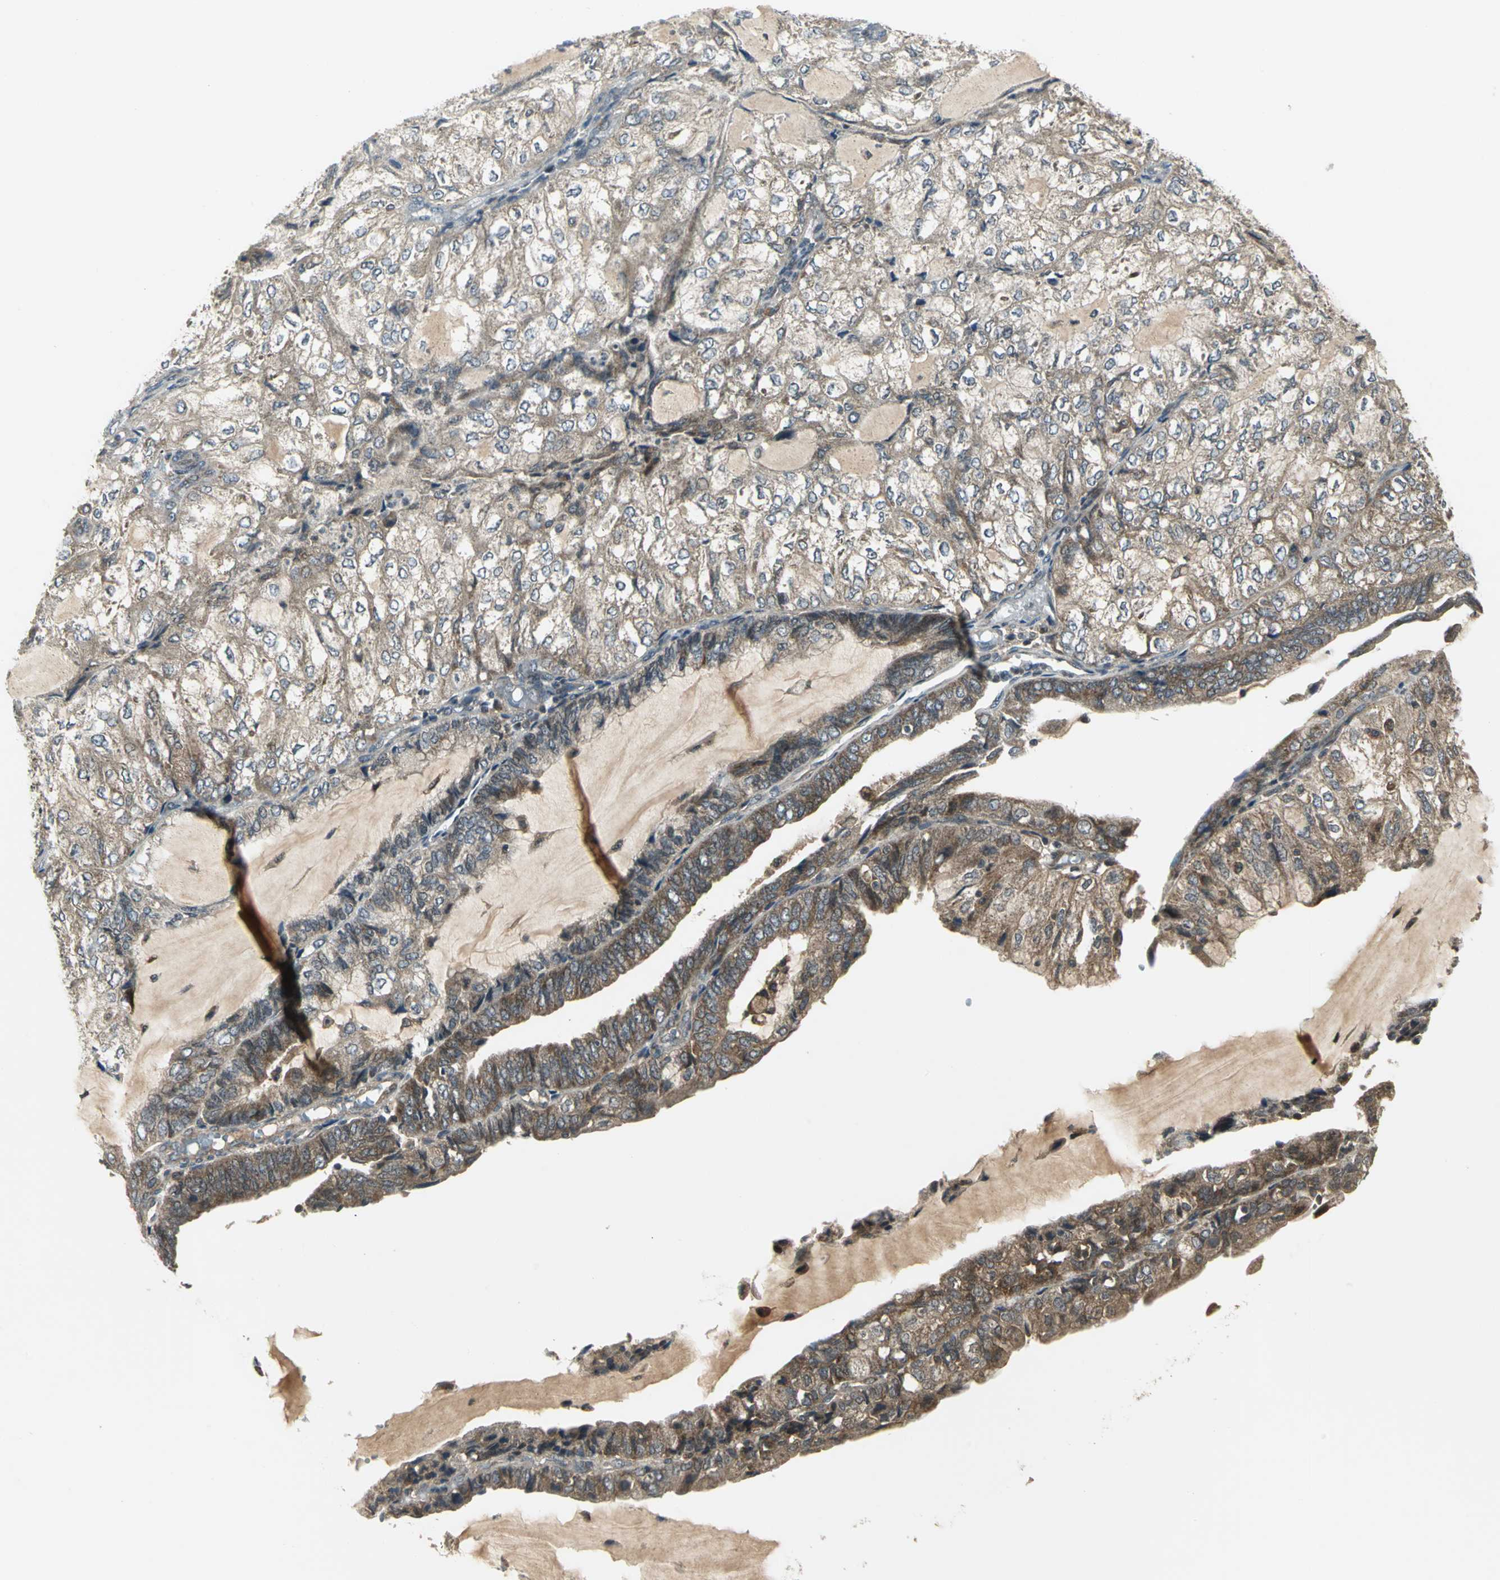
{"staining": {"intensity": "weak", "quantity": ">75%", "location": "cytoplasmic/membranous"}, "tissue": "endometrial cancer", "cell_type": "Tumor cells", "image_type": "cancer", "snomed": [{"axis": "morphology", "description": "Adenocarcinoma, NOS"}, {"axis": "topography", "description": "Endometrium"}], "caption": "Immunohistochemistry photomicrograph of neoplastic tissue: human endometrial adenocarcinoma stained using immunohistochemistry exhibits low levels of weak protein expression localized specifically in the cytoplasmic/membranous of tumor cells, appearing as a cytoplasmic/membranous brown color.", "gene": "MAPK8IP3", "patient": {"sex": "female", "age": 81}}